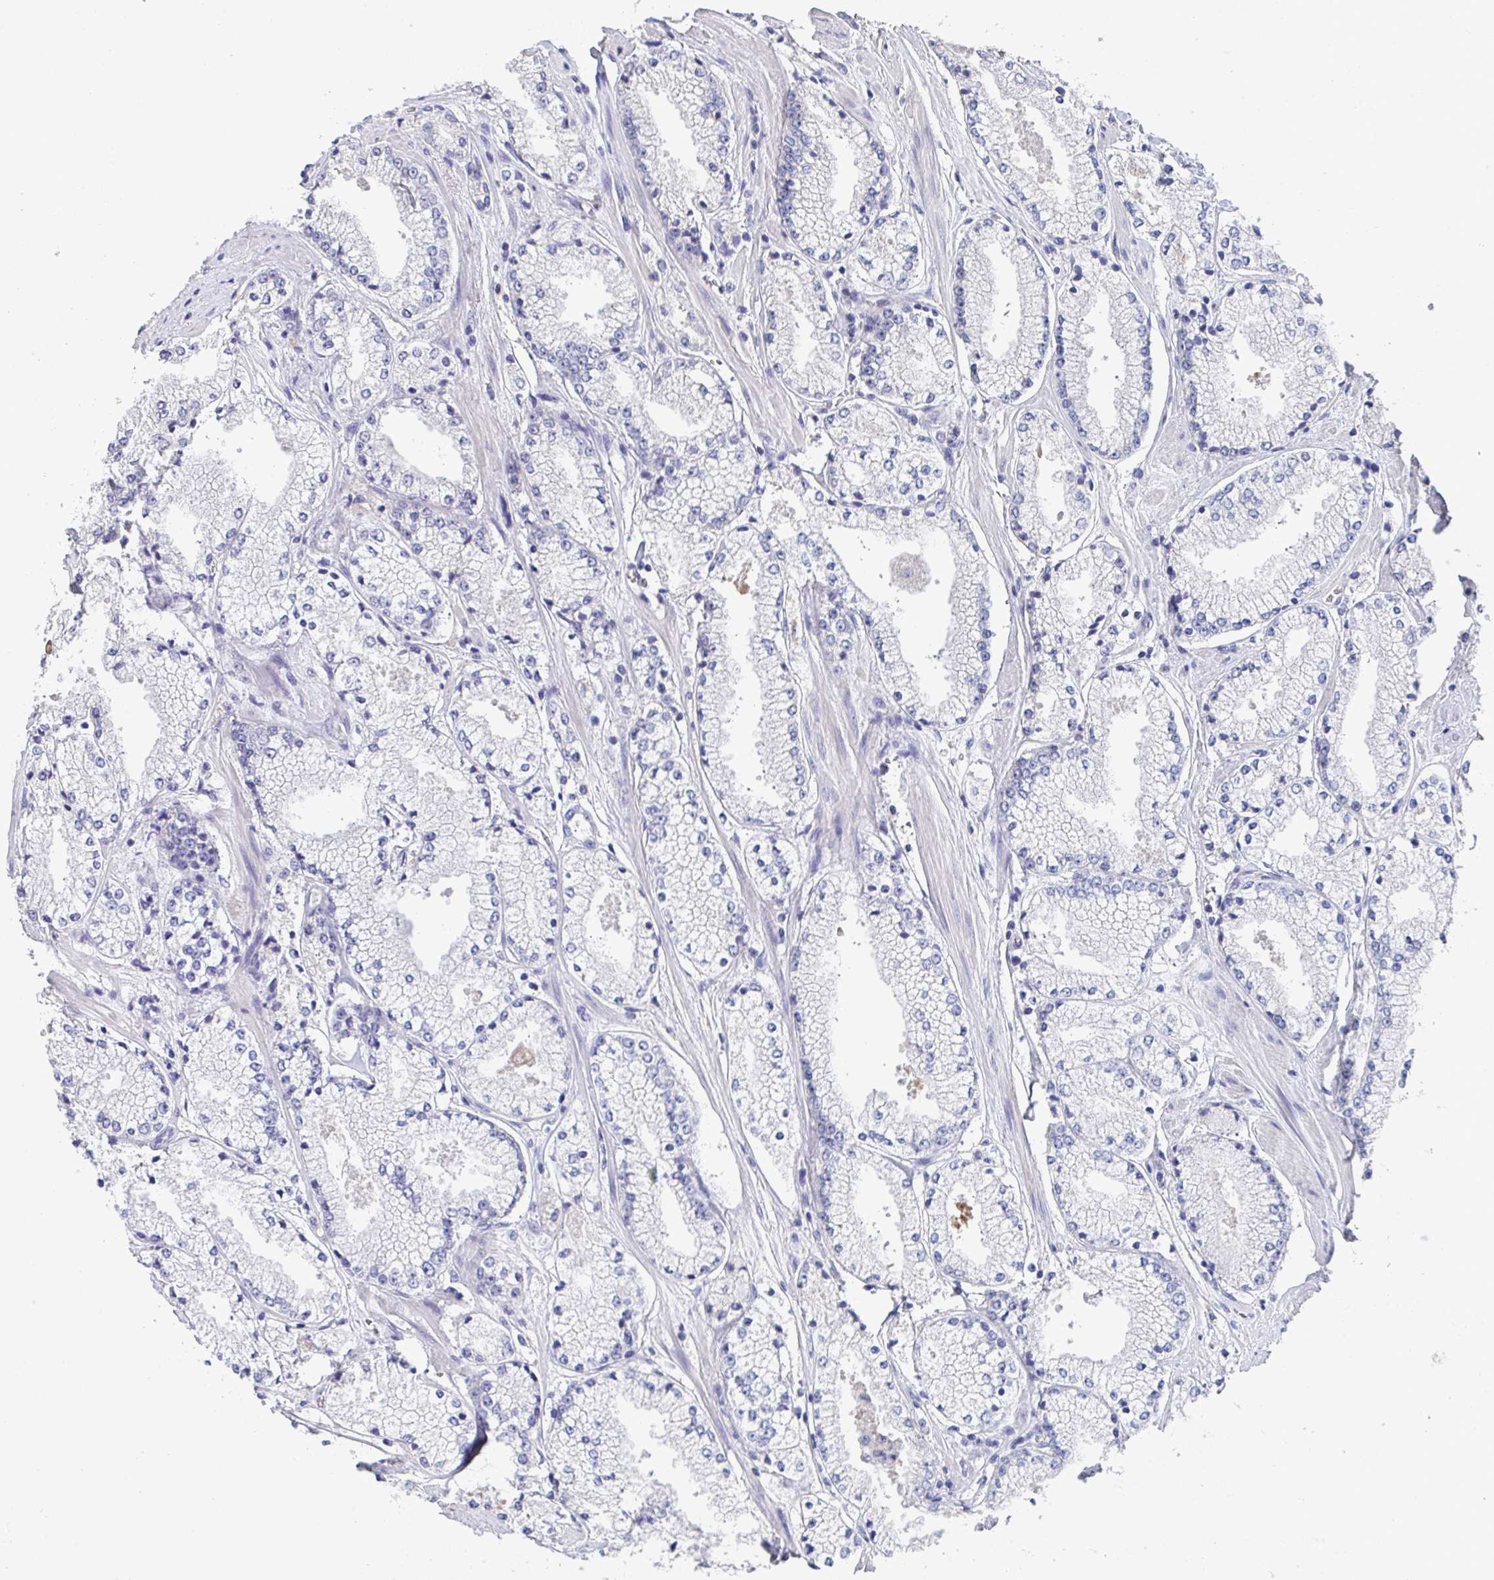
{"staining": {"intensity": "negative", "quantity": "none", "location": "none"}, "tissue": "prostate cancer", "cell_type": "Tumor cells", "image_type": "cancer", "snomed": [{"axis": "morphology", "description": "Adenocarcinoma, High grade"}, {"axis": "topography", "description": "Prostate"}], "caption": "Histopathology image shows no protein positivity in tumor cells of prostate adenocarcinoma (high-grade) tissue.", "gene": "LRRC58", "patient": {"sex": "male", "age": 63}}